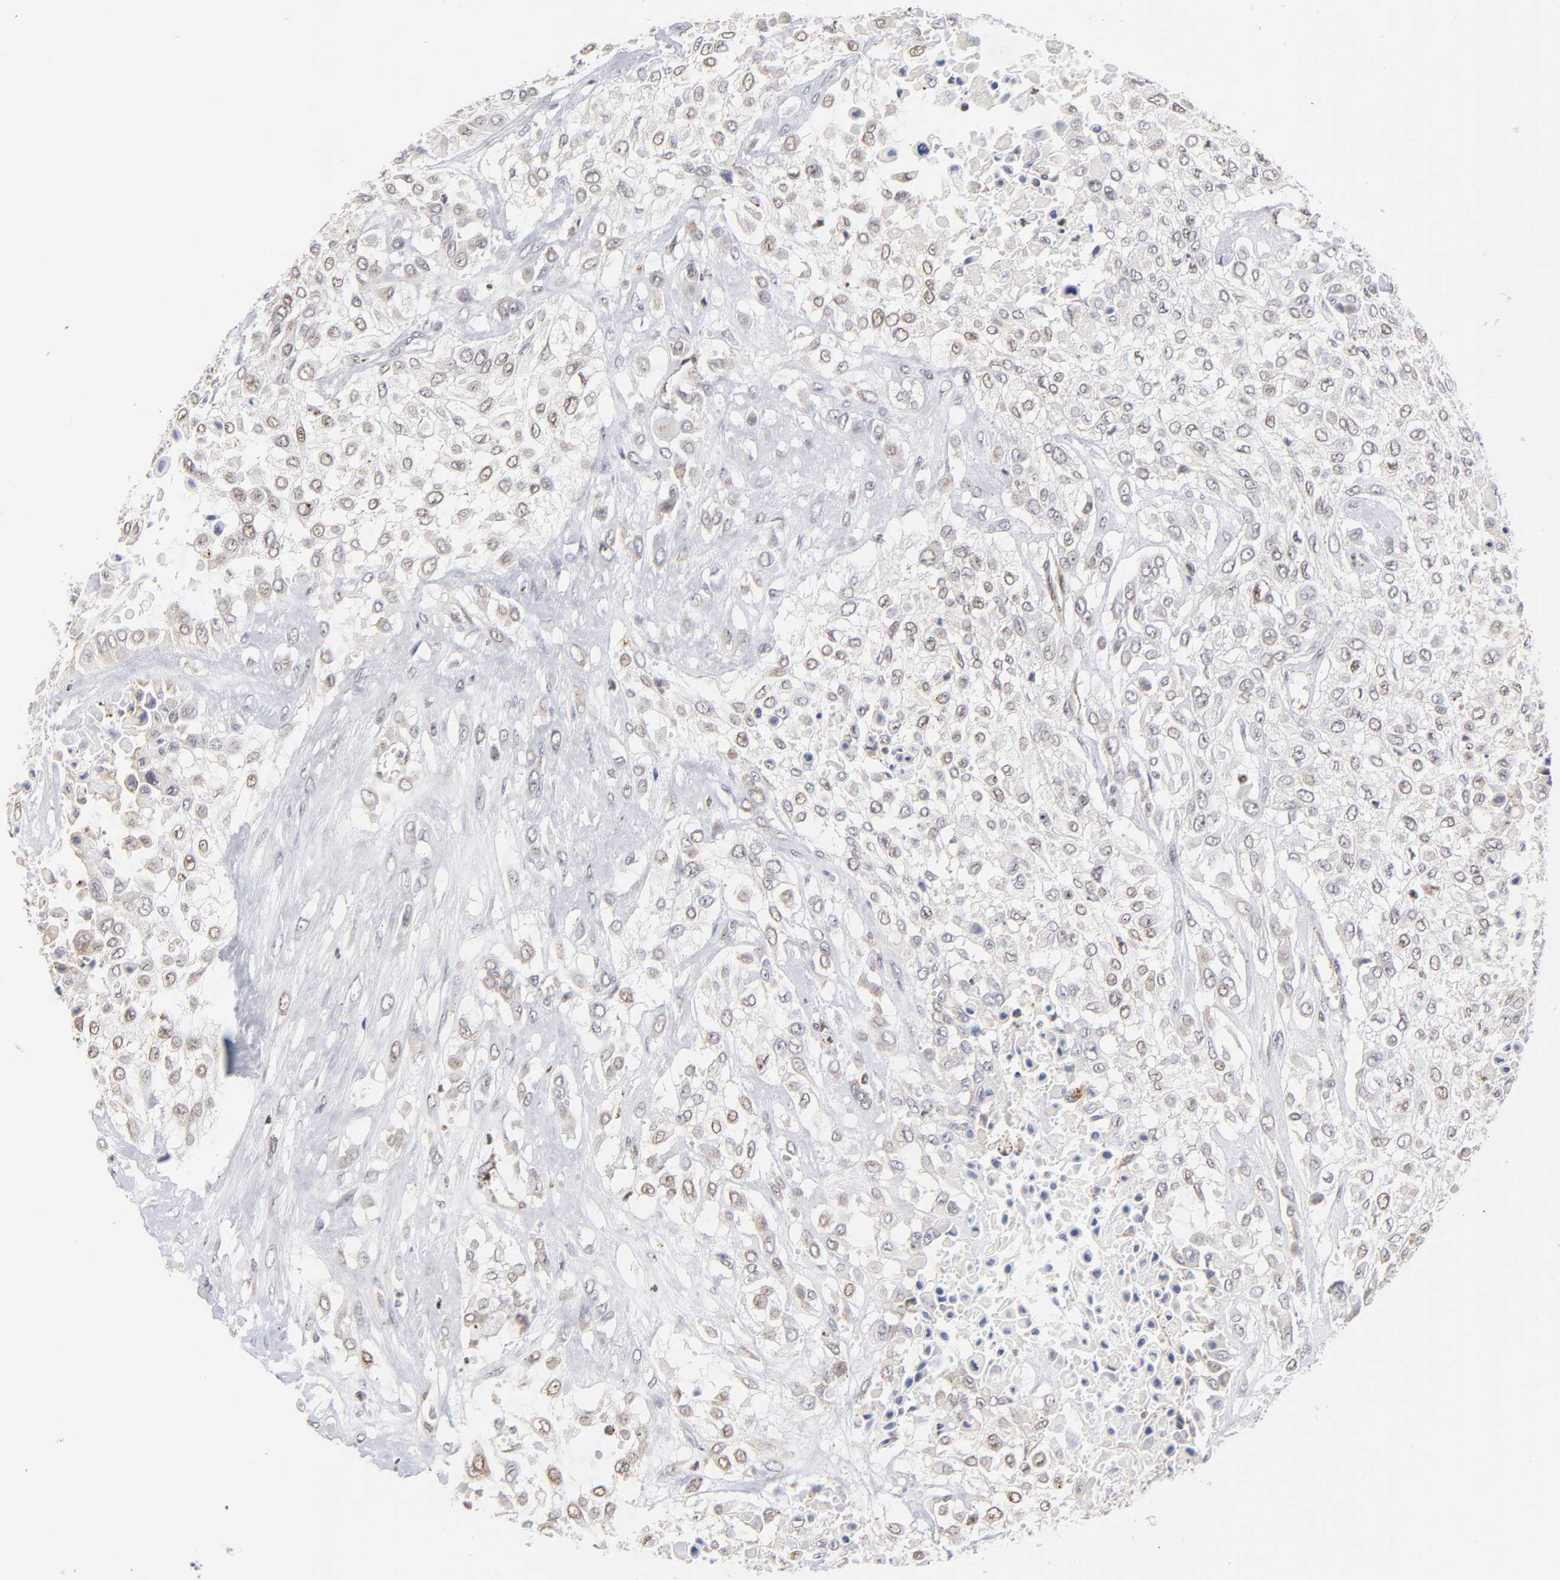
{"staining": {"intensity": "weak", "quantity": "25%-75%", "location": "nuclear"}, "tissue": "urothelial cancer", "cell_type": "Tumor cells", "image_type": "cancer", "snomed": [{"axis": "morphology", "description": "Urothelial carcinoma, High grade"}, {"axis": "topography", "description": "Urinary bladder"}], "caption": "The histopathology image exhibits a brown stain indicating the presence of a protein in the nuclear of tumor cells in high-grade urothelial carcinoma.", "gene": "GABPA", "patient": {"sex": "male", "age": 57}}